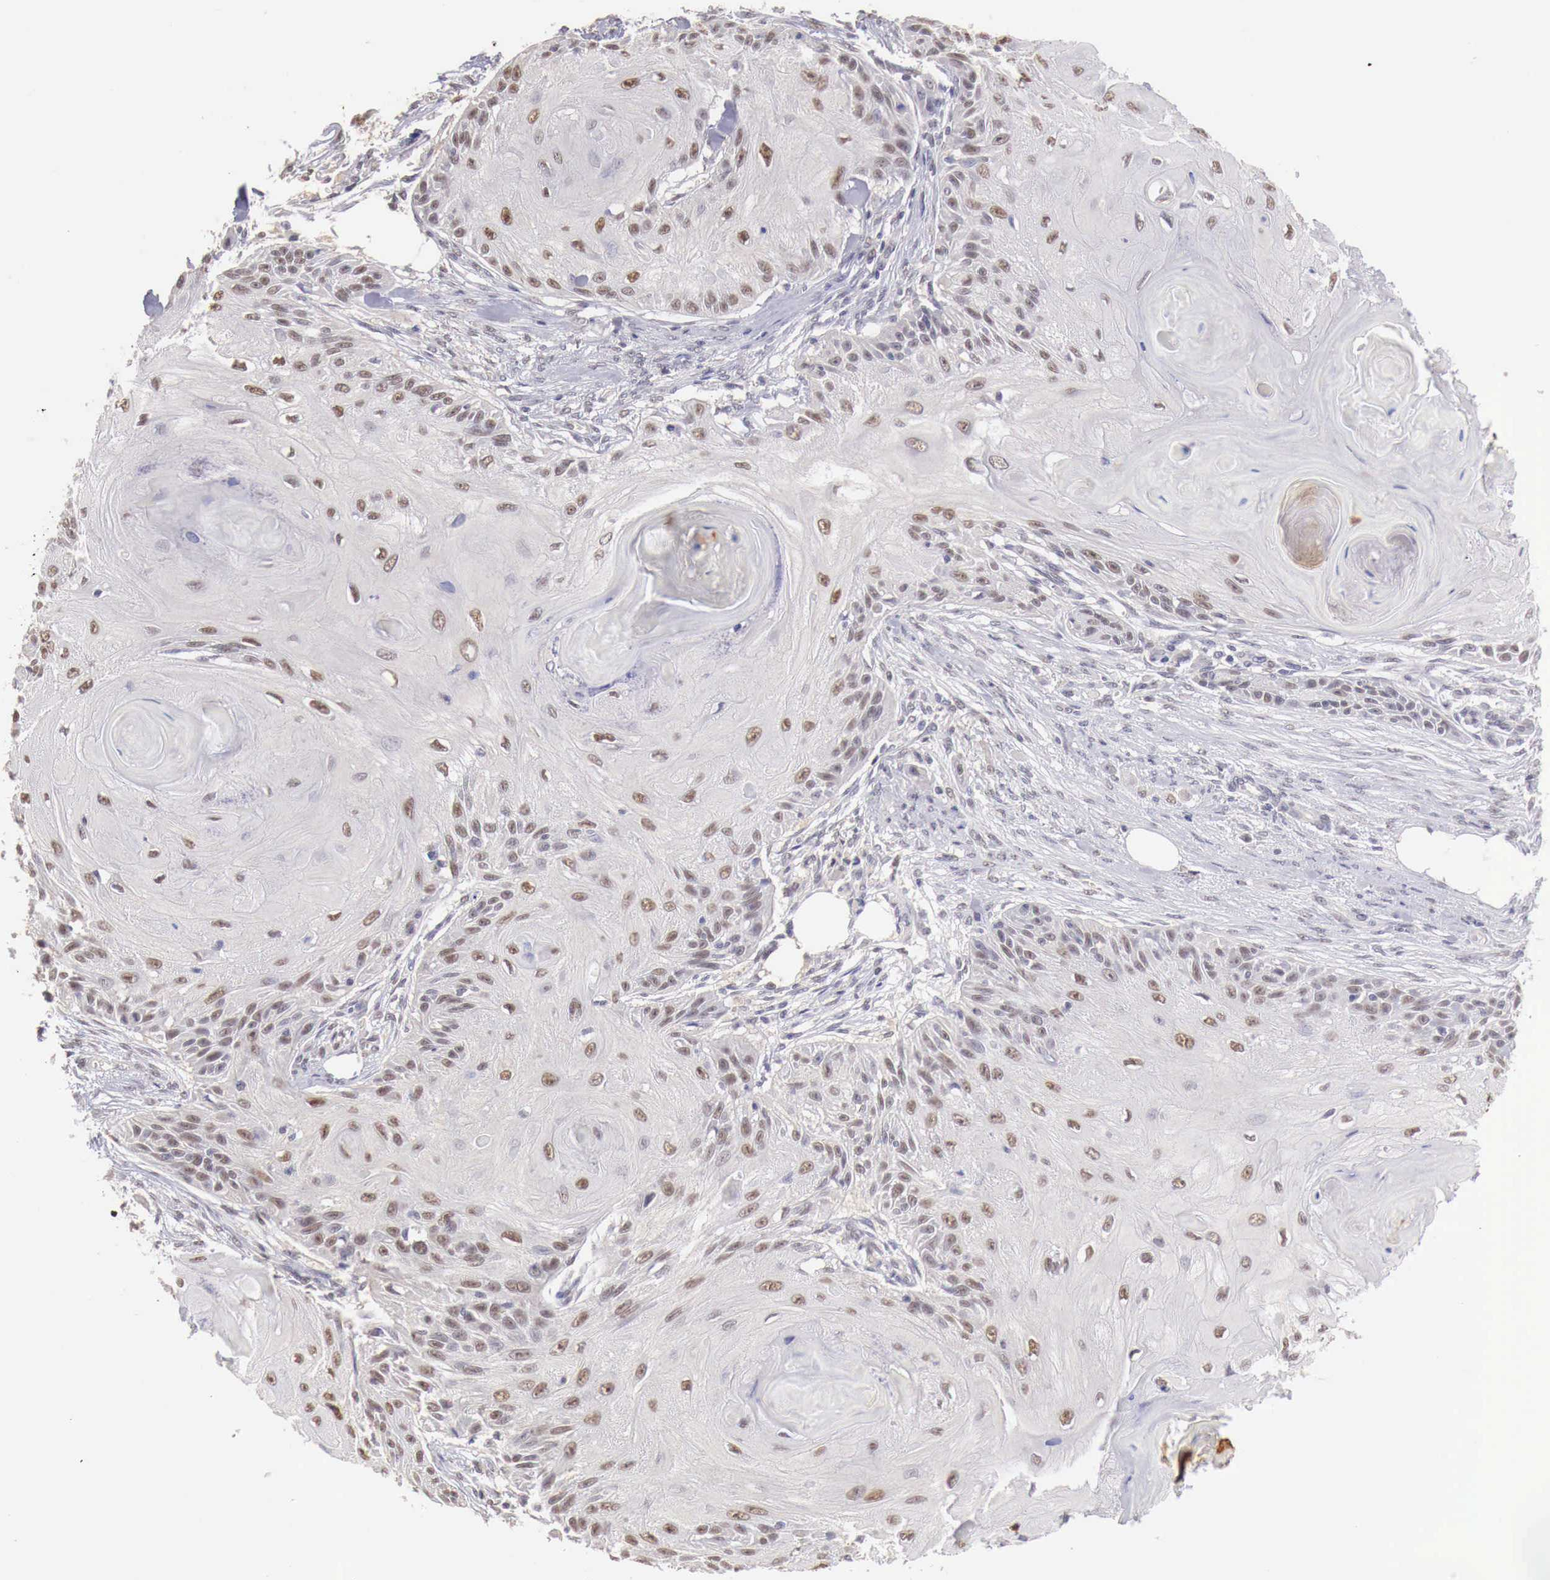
{"staining": {"intensity": "weak", "quantity": "<25%", "location": "nuclear"}, "tissue": "skin cancer", "cell_type": "Tumor cells", "image_type": "cancer", "snomed": [{"axis": "morphology", "description": "Squamous cell carcinoma, NOS"}, {"axis": "topography", "description": "Skin"}], "caption": "Tumor cells are negative for protein expression in human squamous cell carcinoma (skin). Brightfield microscopy of IHC stained with DAB (3,3'-diaminobenzidine) (brown) and hematoxylin (blue), captured at high magnification.", "gene": "UBA1", "patient": {"sex": "female", "age": 88}}